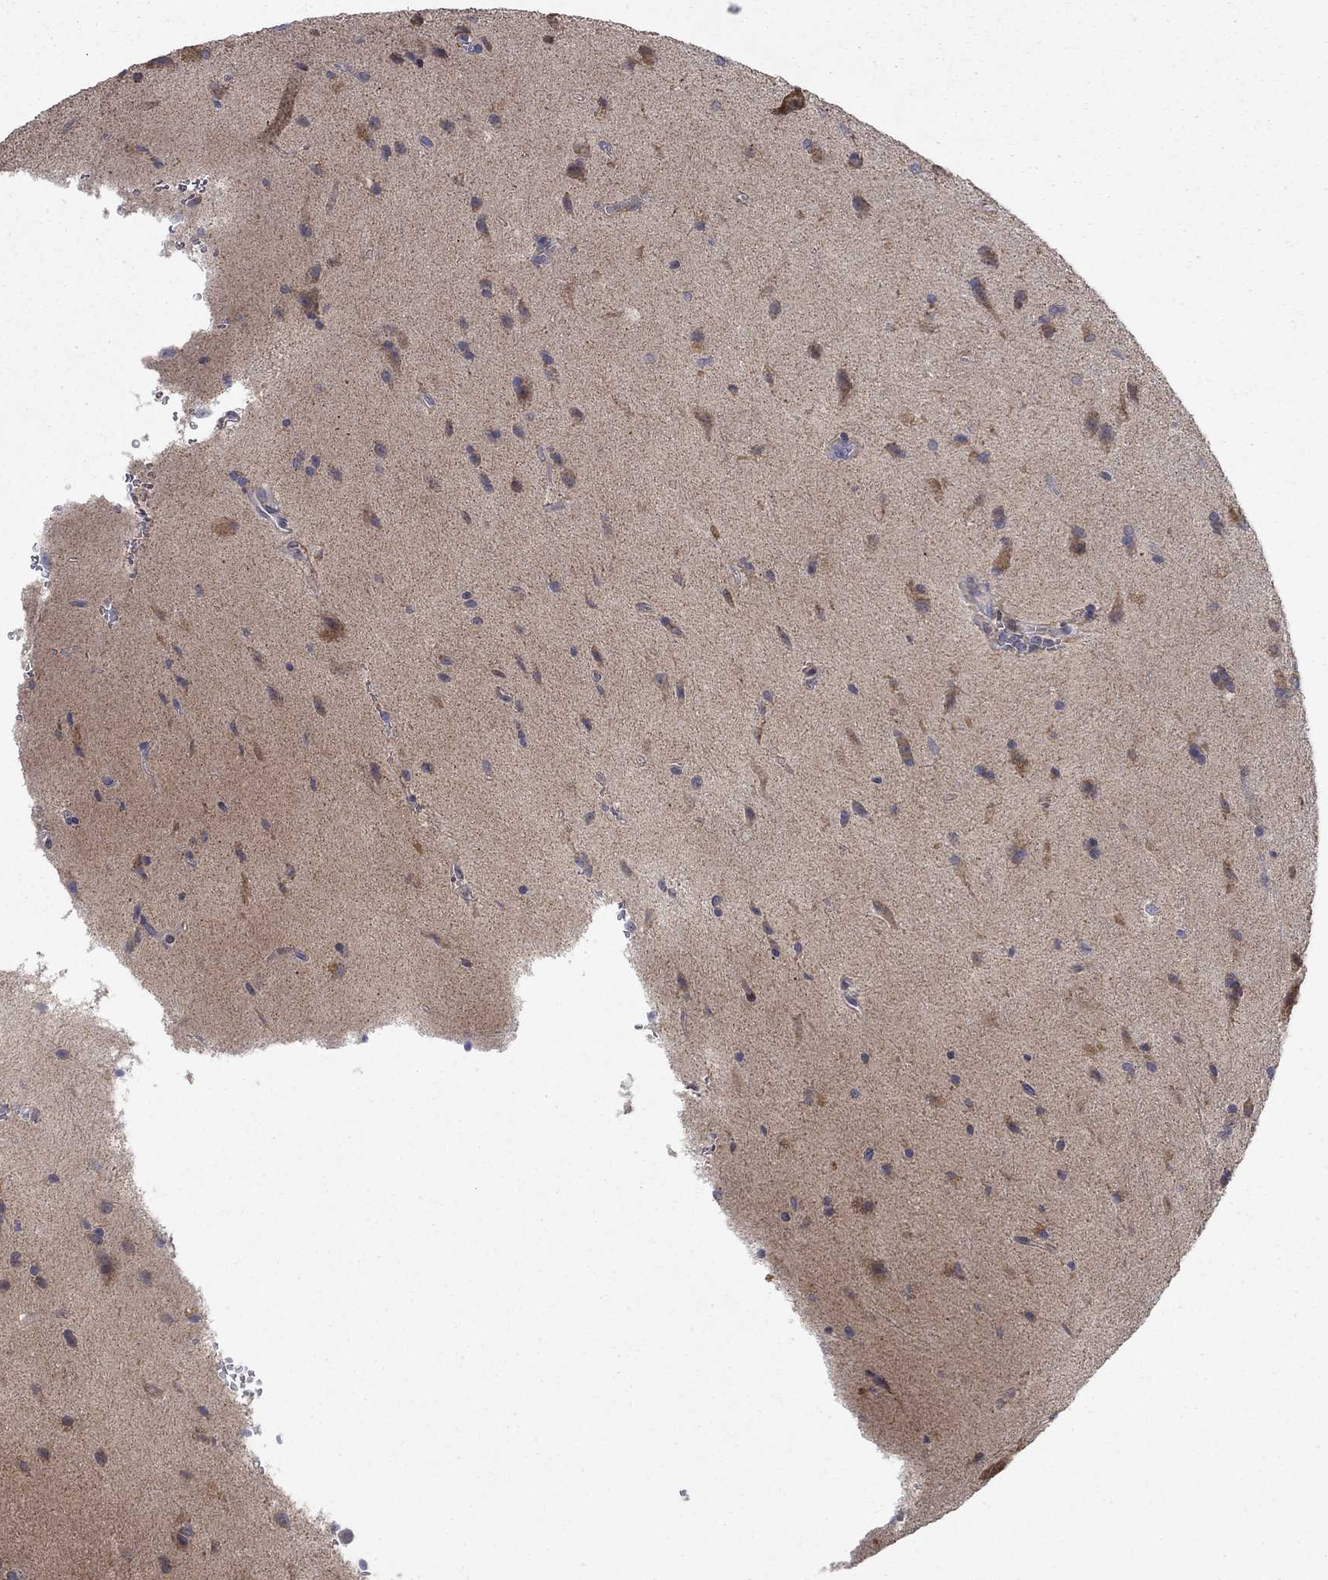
{"staining": {"intensity": "negative", "quantity": "none", "location": "none"}, "tissue": "glioma", "cell_type": "Tumor cells", "image_type": "cancer", "snomed": [{"axis": "morphology", "description": "Glioma, malignant, Low grade"}, {"axis": "topography", "description": "Brain"}], "caption": "IHC micrograph of human glioma stained for a protein (brown), which exhibits no positivity in tumor cells.", "gene": "MMAA", "patient": {"sex": "male", "age": 58}}